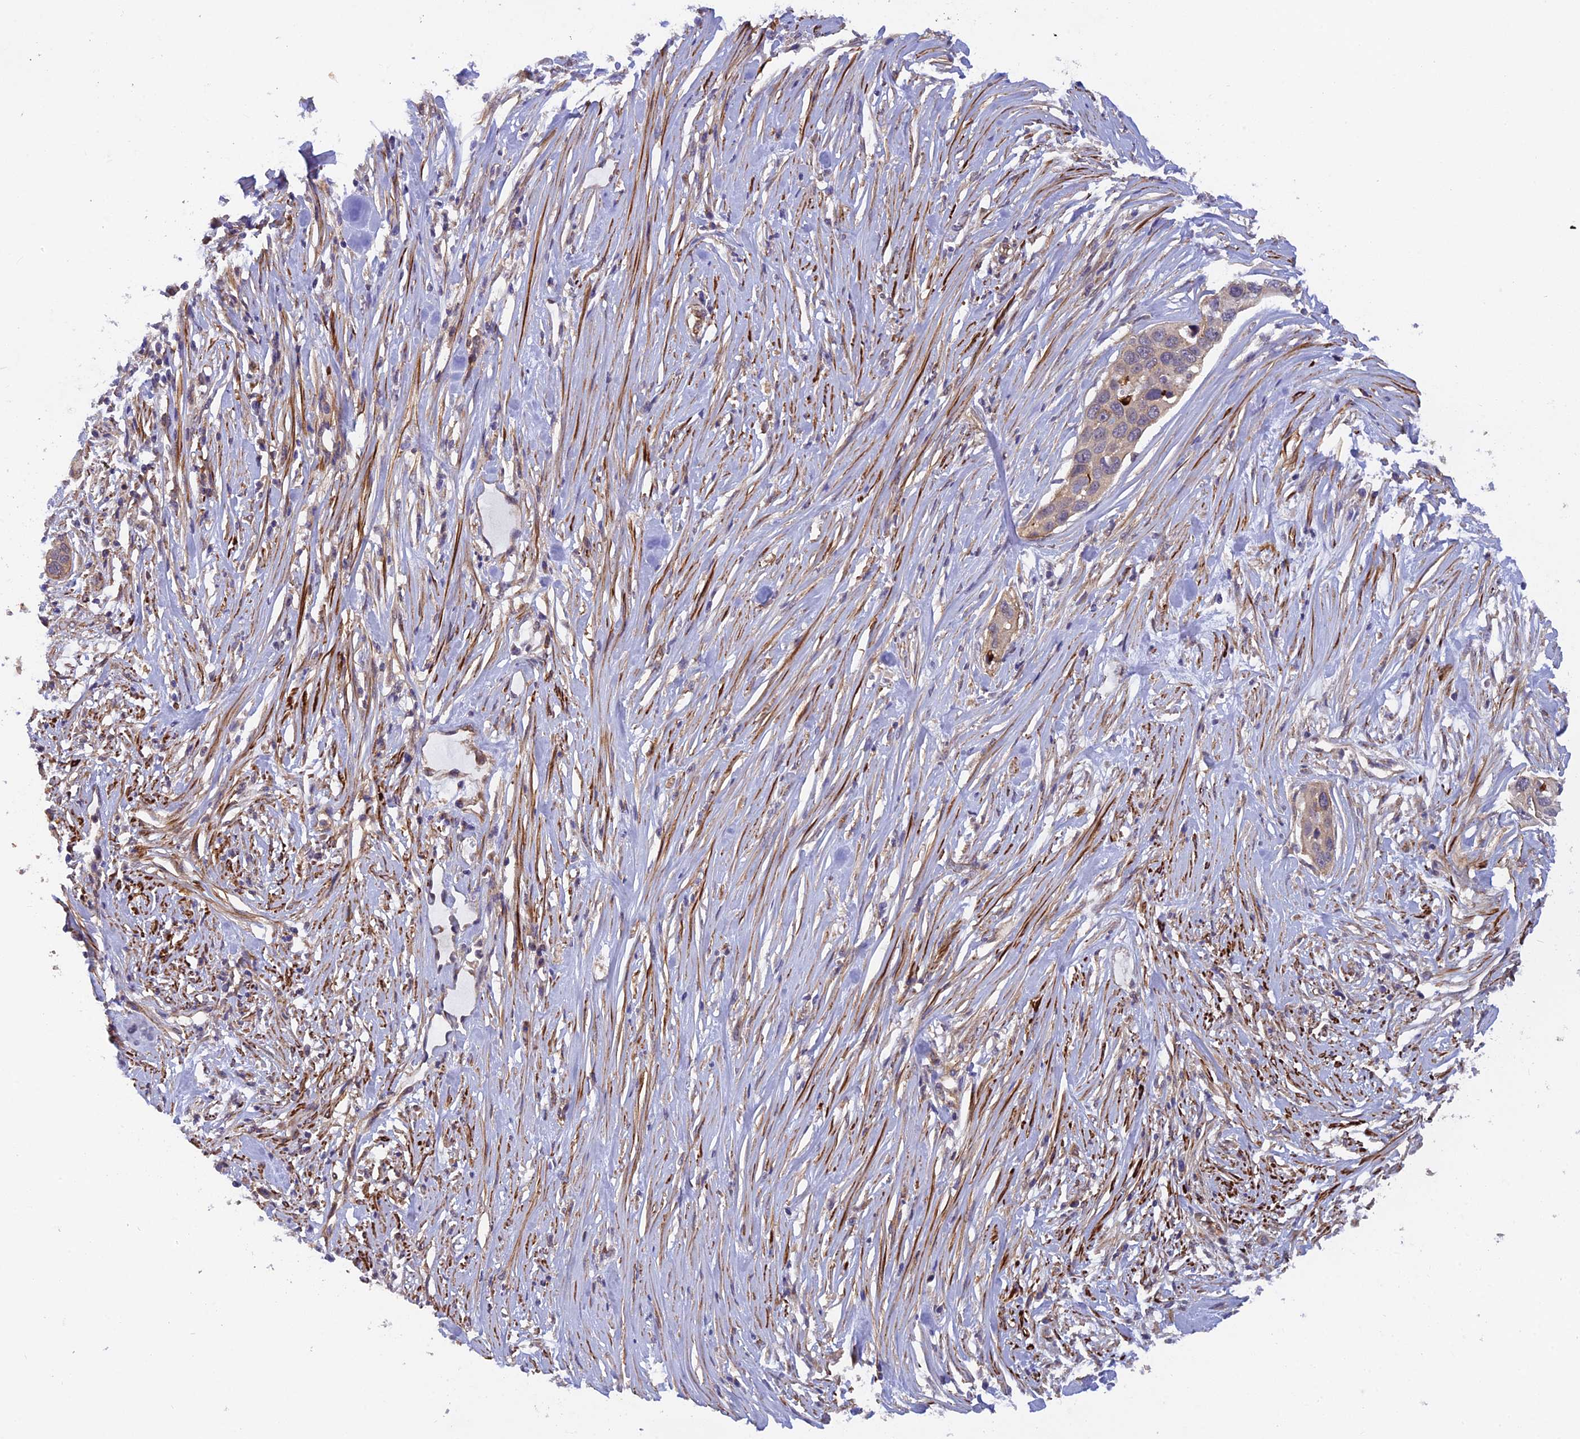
{"staining": {"intensity": "weak", "quantity": ">75%", "location": "cytoplasmic/membranous"}, "tissue": "pancreatic cancer", "cell_type": "Tumor cells", "image_type": "cancer", "snomed": [{"axis": "morphology", "description": "Adenocarcinoma, NOS"}, {"axis": "topography", "description": "Pancreas"}], "caption": "Tumor cells exhibit weak cytoplasmic/membranous staining in about >75% of cells in pancreatic adenocarcinoma.", "gene": "ADAMTS15", "patient": {"sex": "female", "age": 60}}